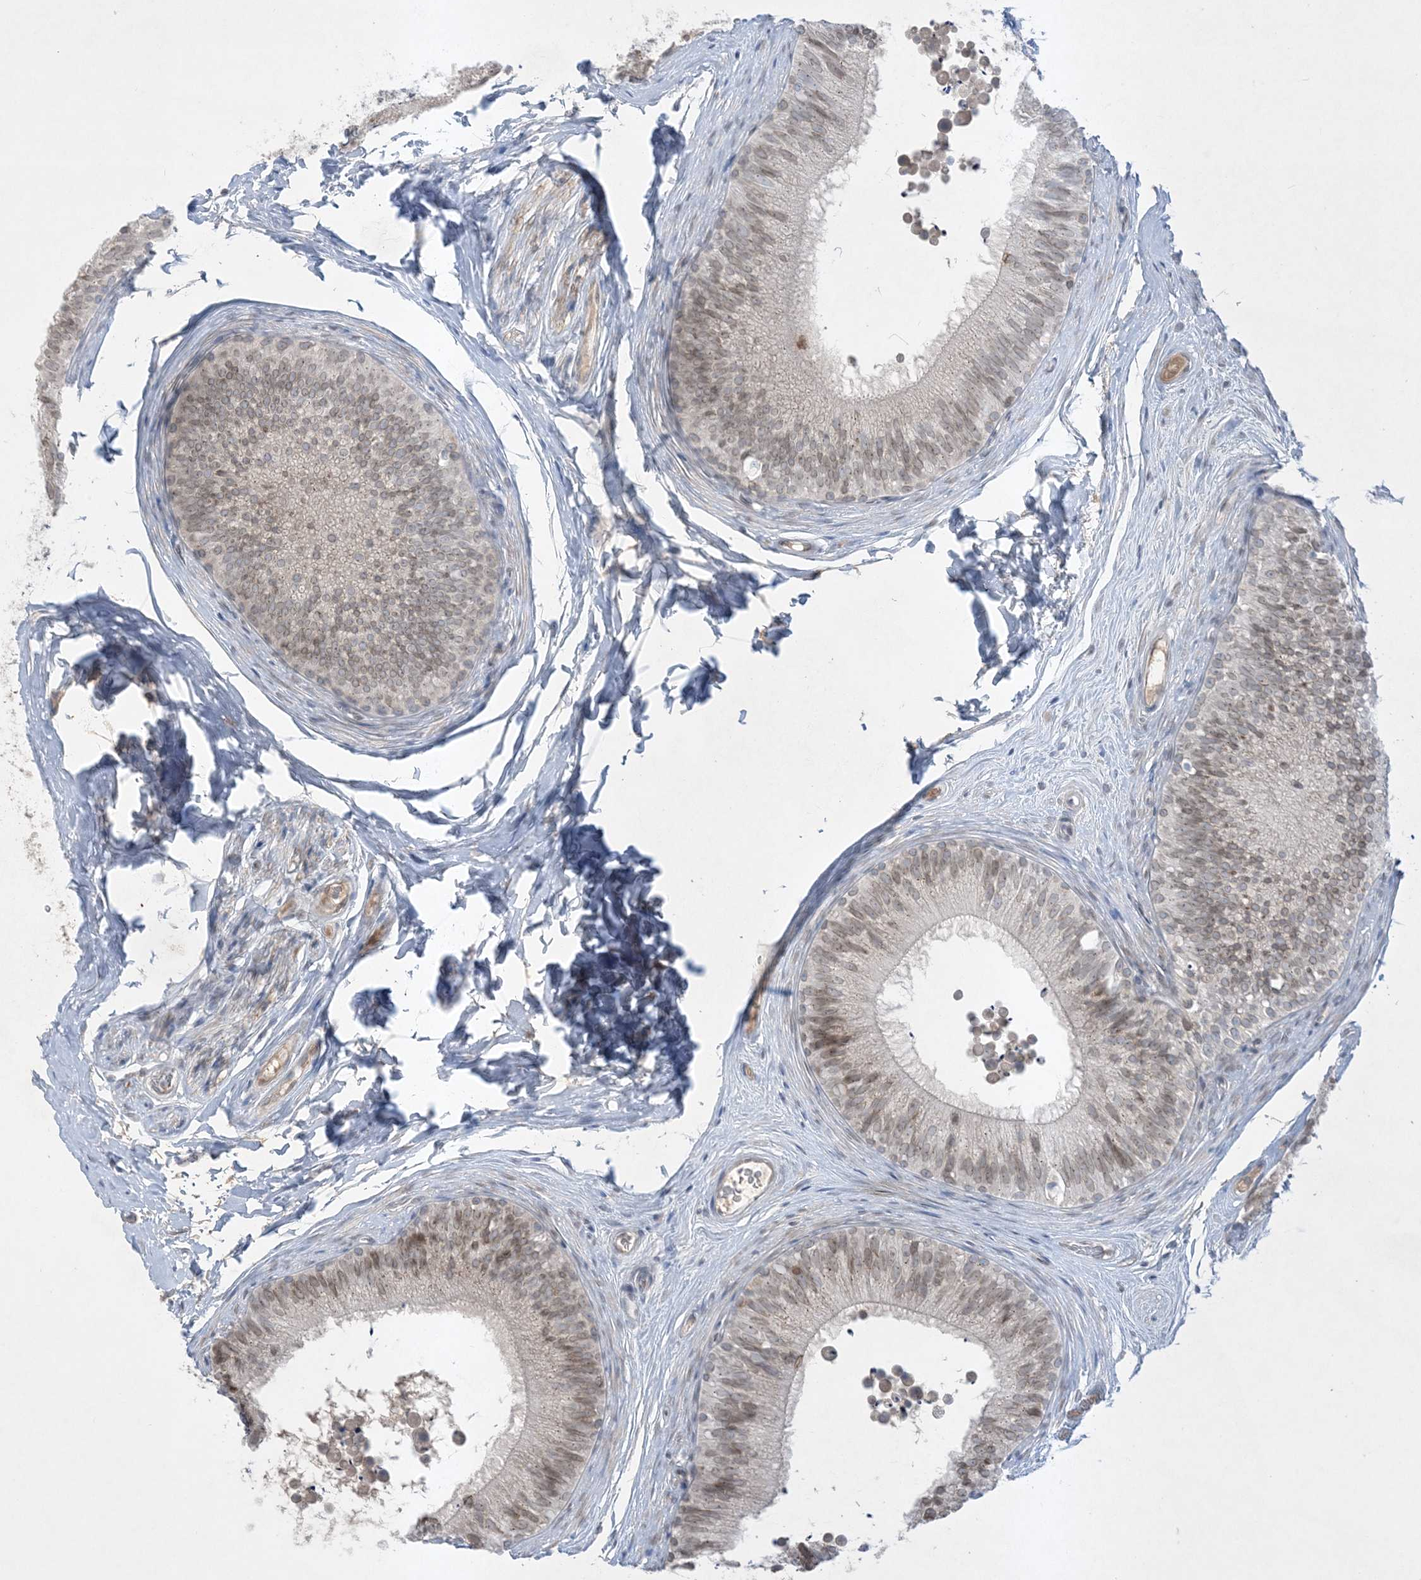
{"staining": {"intensity": "weak", "quantity": "25%-75%", "location": "nuclear"}, "tissue": "epididymis", "cell_type": "Glandular cells", "image_type": "normal", "snomed": [{"axis": "morphology", "description": "Normal tissue, NOS"}, {"axis": "topography", "description": "Epididymis"}], "caption": "A brown stain highlights weak nuclear expression of a protein in glandular cells of normal epididymis. The staining is performed using DAB (3,3'-diaminobenzidine) brown chromogen to label protein expression. The nuclei are counter-stained blue using hematoxylin.", "gene": "FNDC1", "patient": {"sex": "male", "age": 29}}